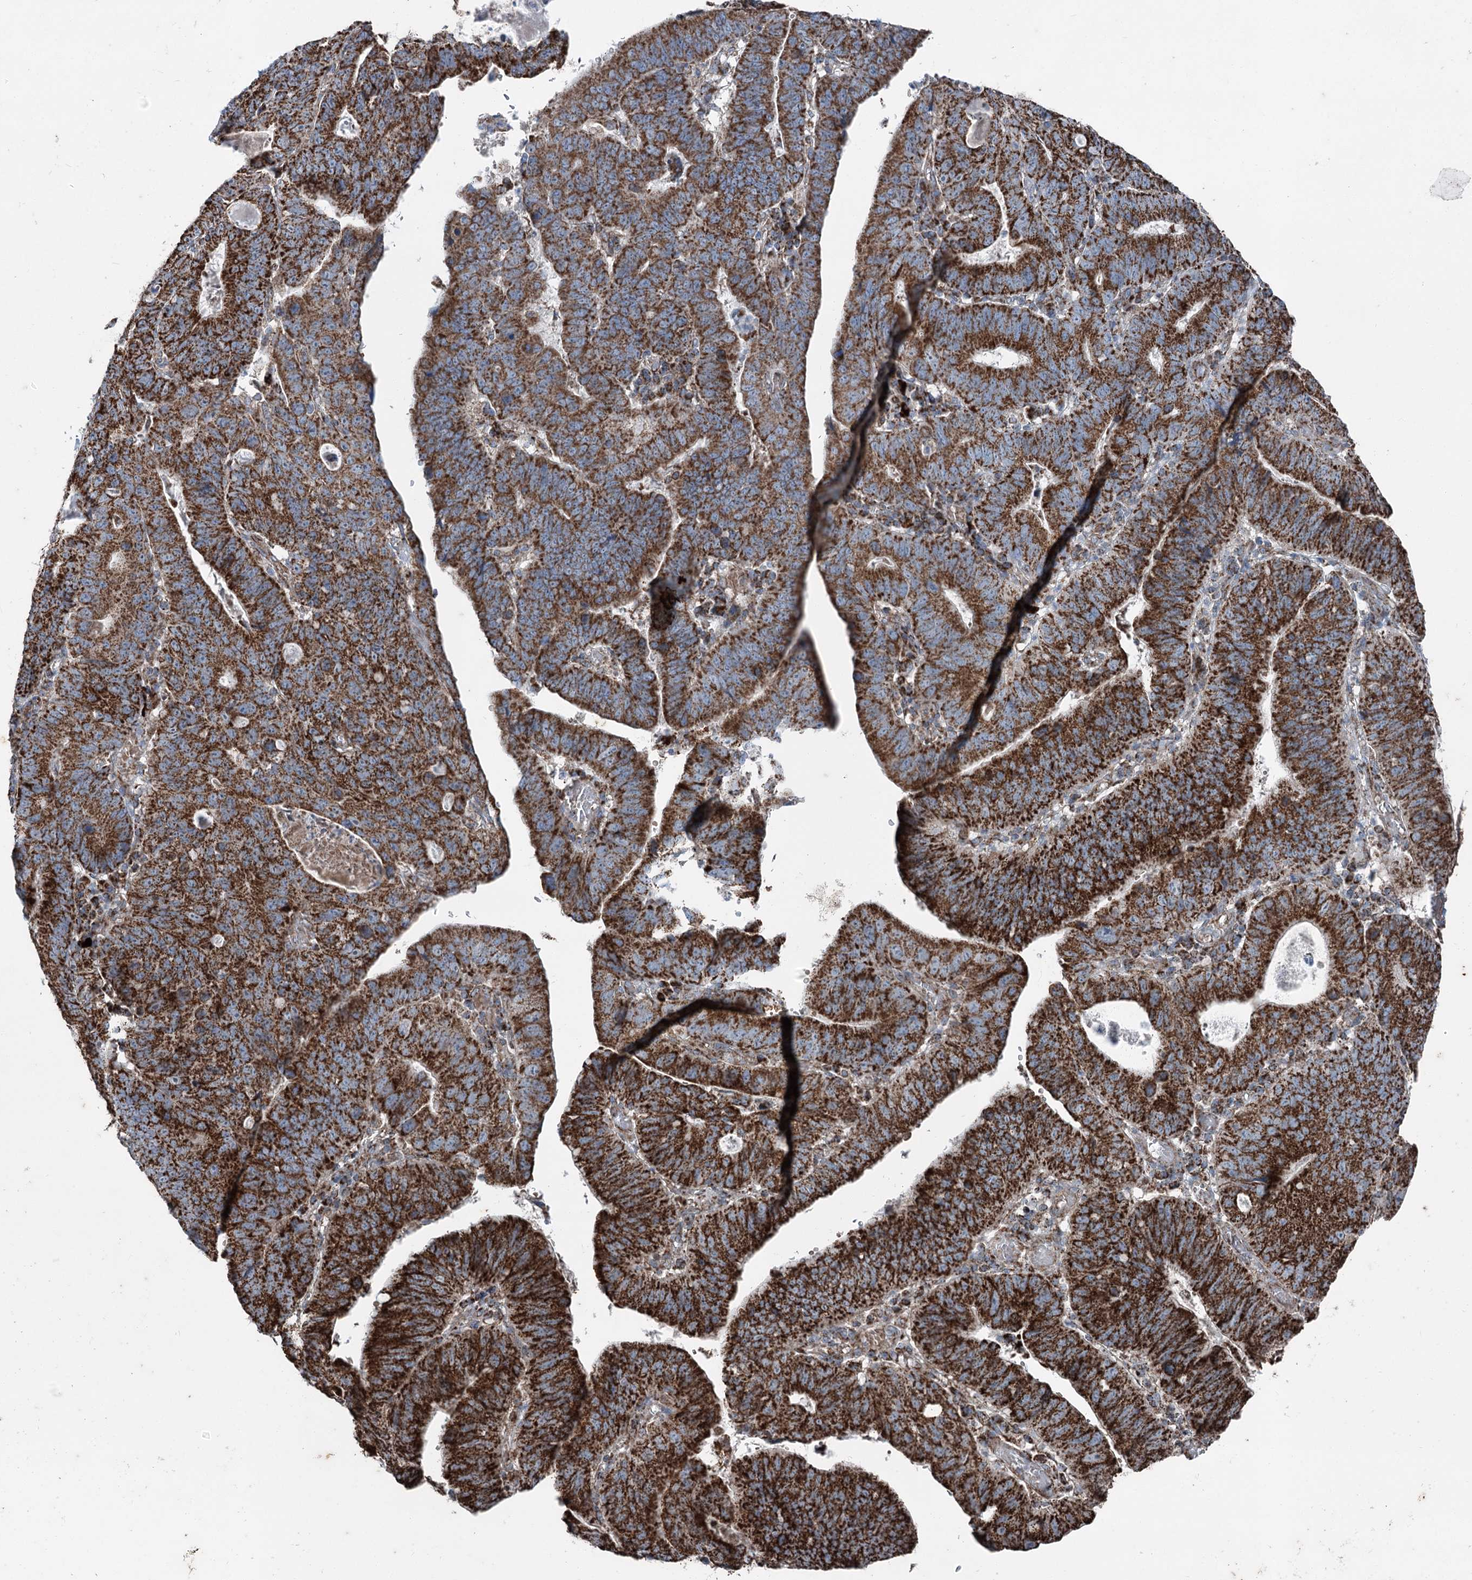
{"staining": {"intensity": "strong", "quantity": ">75%", "location": "cytoplasmic/membranous"}, "tissue": "stomach cancer", "cell_type": "Tumor cells", "image_type": "cancer", "snomed": [{"axis": "morphology", "description": "Adenocarcinoma, NOS"}, {"axis": "topography", "description": "Stomach"}], "caption": "This photomicrograph exhibits stomach adenocarcinoma stained with IHC to label a protein in brown. The cytoplasmic/membranous of tumor cells show strong positivity for the protein. Nuclei are counter-stained blue.", "gene": "UCN3", "patient": {"sex": "male", "age": 59}}